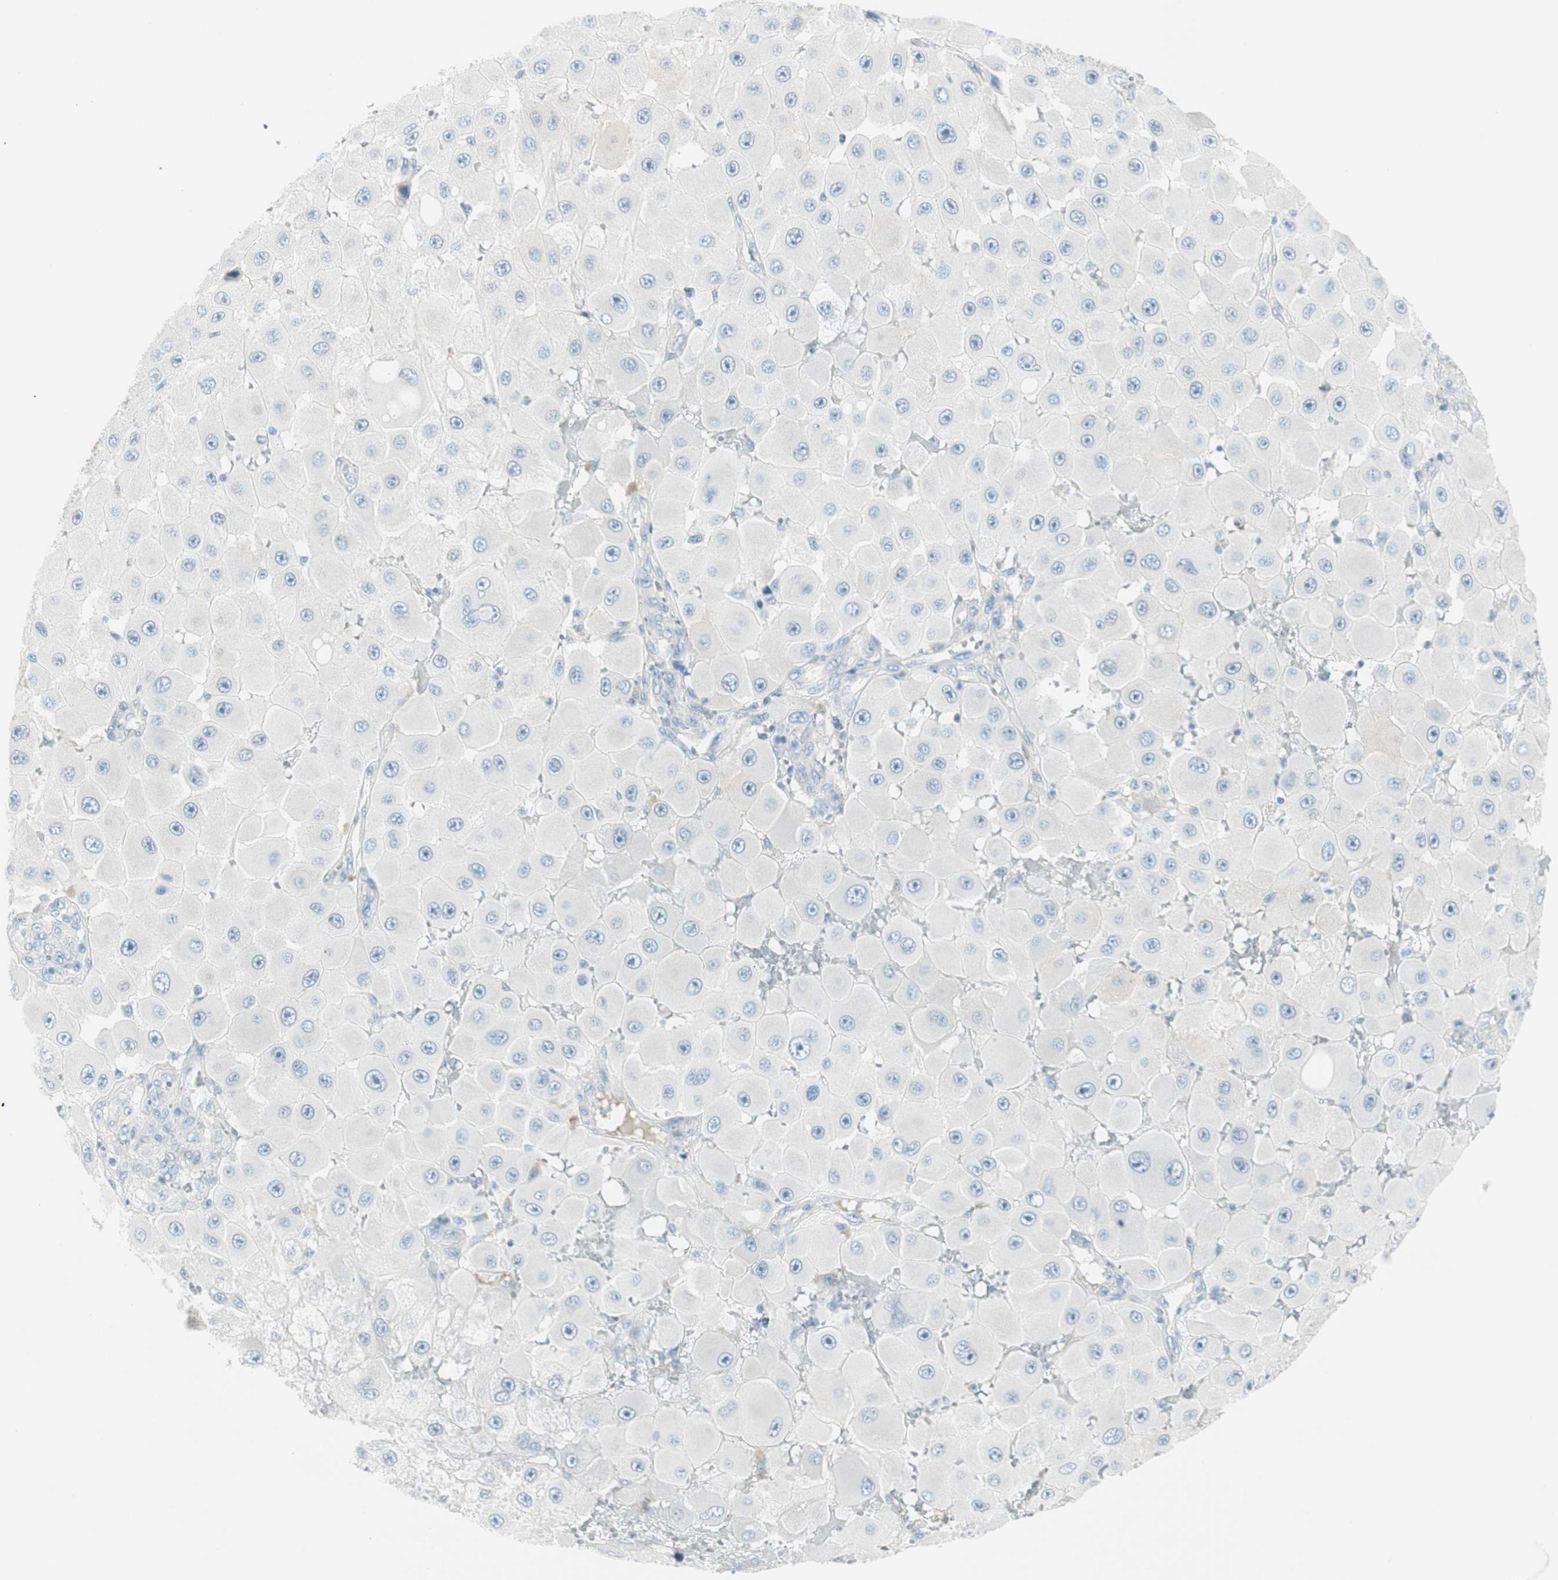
{"staining": {"intensity": "negative", "quantity": "none", "location": "none"}, "tissue": "melanoma", "cell_type": "Tumor cells", "image_type": "cancer", "snomed": [{"axis": "morphology", "description": "Malignant melanoma, NOS"}, {"axis": "topography", "description": "Skin"}], "caption": "Immunohistochemical staining of human melanoma exhibits no significant expression in tumor cells.", "gene": "CACNA2D1", "patient": {"sex": "female", "age": 81}}